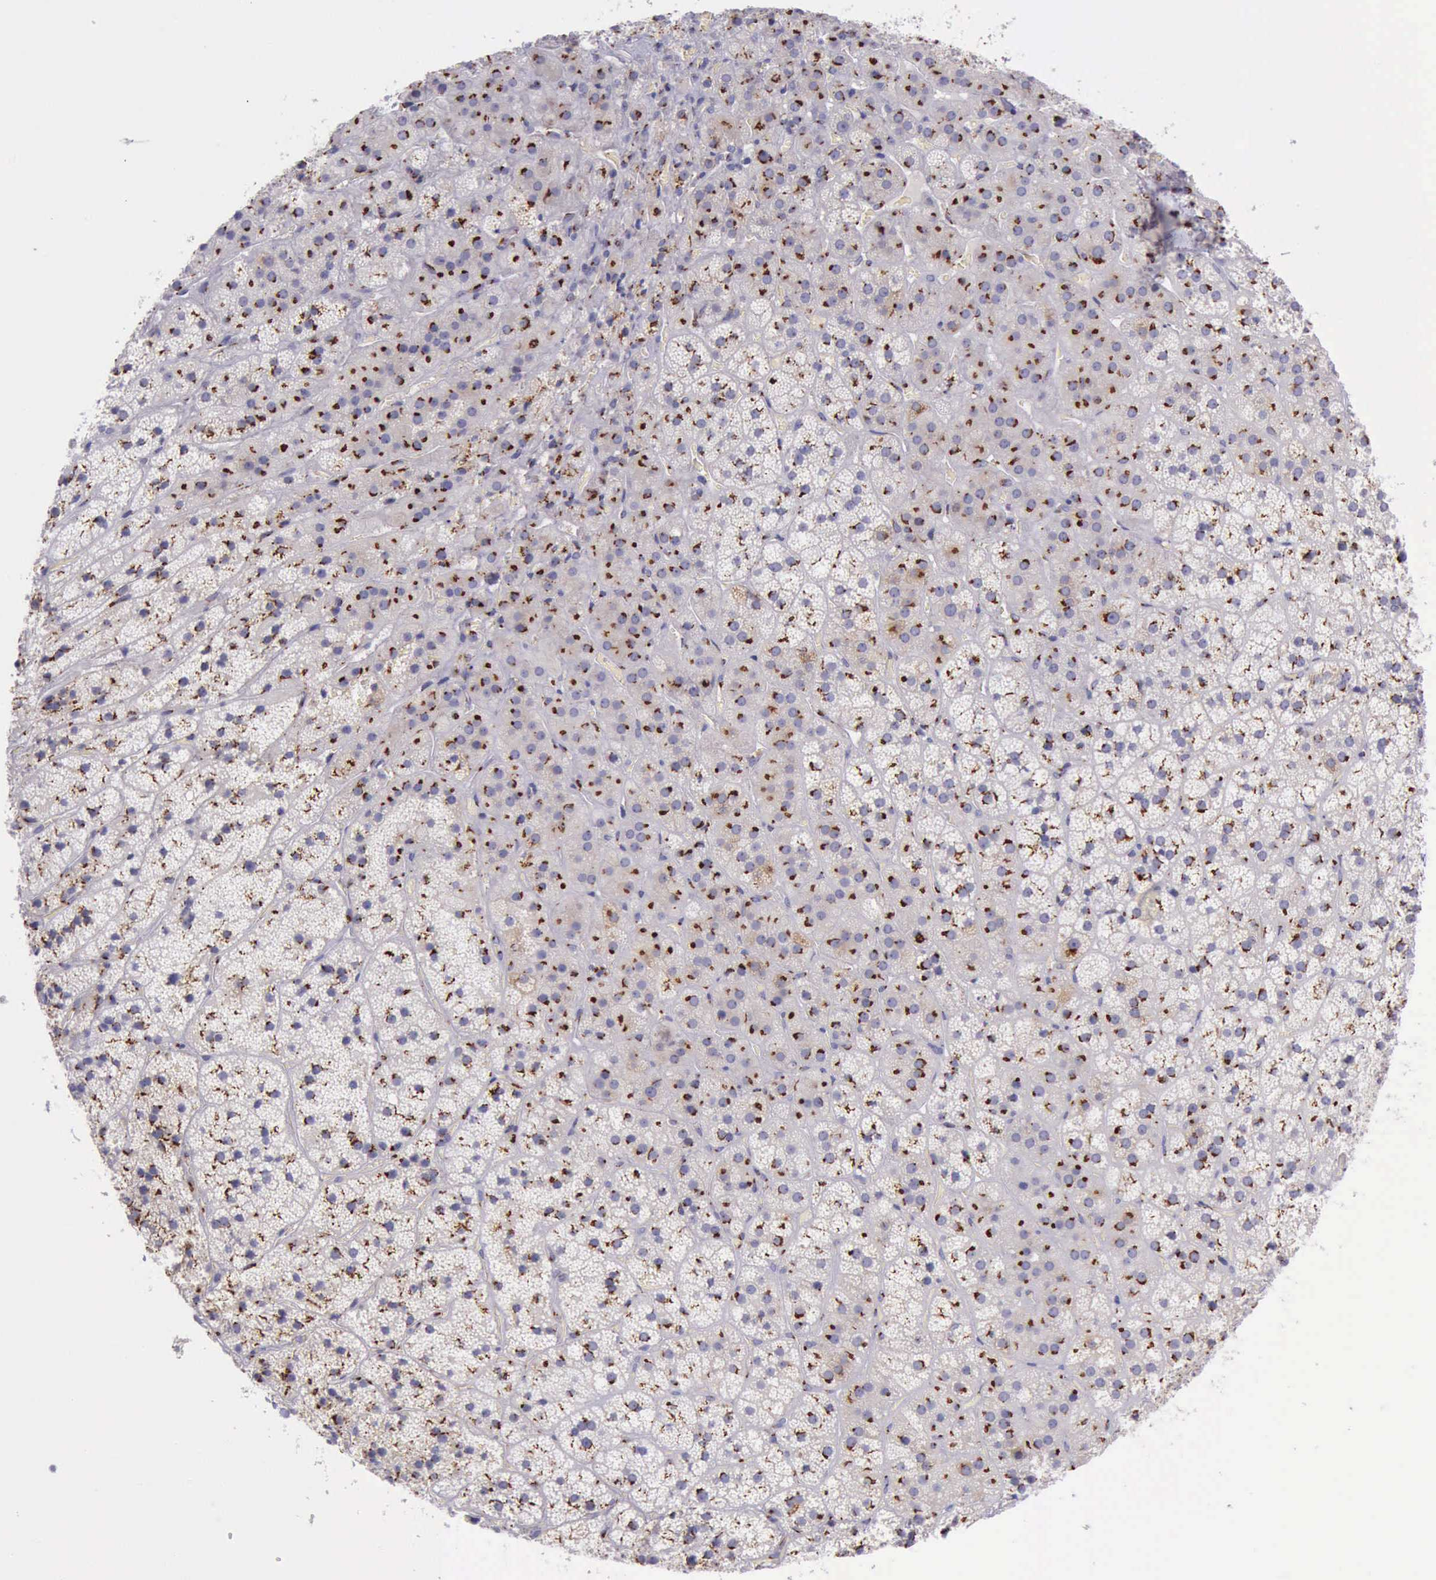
{"staining": {"intensity": "strong", "quantity": ">75%", "location": "cytoplasmic/membranous"}, "tissue": "adrenal gland", "cell_type": "Glandular cells", "image_type": "normal", "snomed": [{"axis": "morphology", "description": "Normal tissue, NOS"}, {"axis": "topography", "description": "Adrenal gland"}], "caption": "Immunohistochemical staining of normal adrenal gland exhibits high levels of strong cytoplasmic/membranous staining in about >75% of glandular cells. The staining was performed using DAB (3,3'-diaminobenzidine) to visualize the protein expression in brown, while the nuclei were stained in blue with hematoxylin (Magnification: 20x).", "gene": "GOLGA5", "patient": {"sex": "female", "age": 44}}